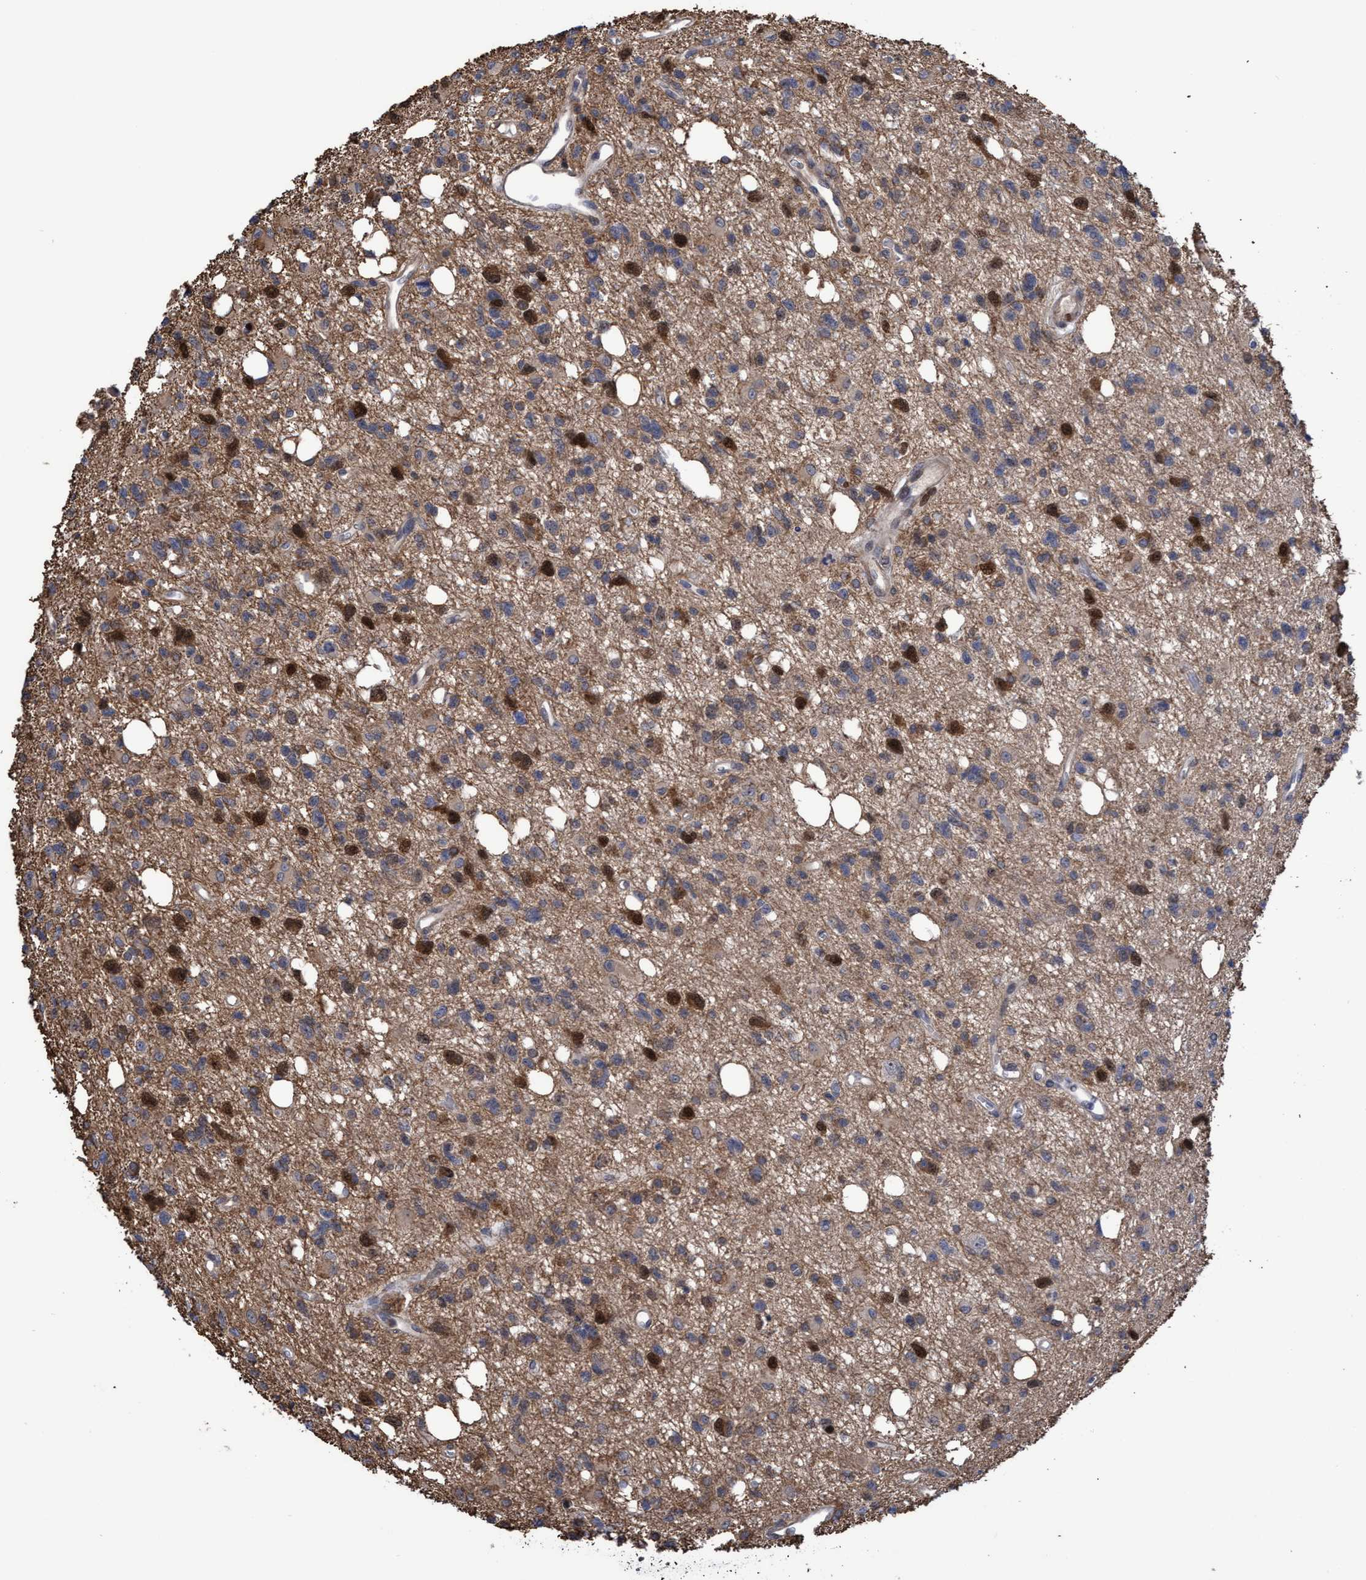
{"staining": {"intensity": "strong", "quantity": "<25%", "location": "cytoplasmic/membranous,nuclear"}, "tissue": "glioma", "cell_type": "Tumor cells", "image_type": "cancer", "snomed": [{"axis": "morphology", "description": "Glioma, malignant, High grade"}, {"axis": "topography", "description": "Brain"}], "caption": "Protein positivity by immunohistochemistry demonstrates strong cytoplasmic/membranous and nuclear positivity in approximately <25% of tumor cells in glioma. (DAB = brown stain, brightfield microscopy at high magnification).", "gene": "SLBP", "patient": {"sex": "female", "age": 62}}